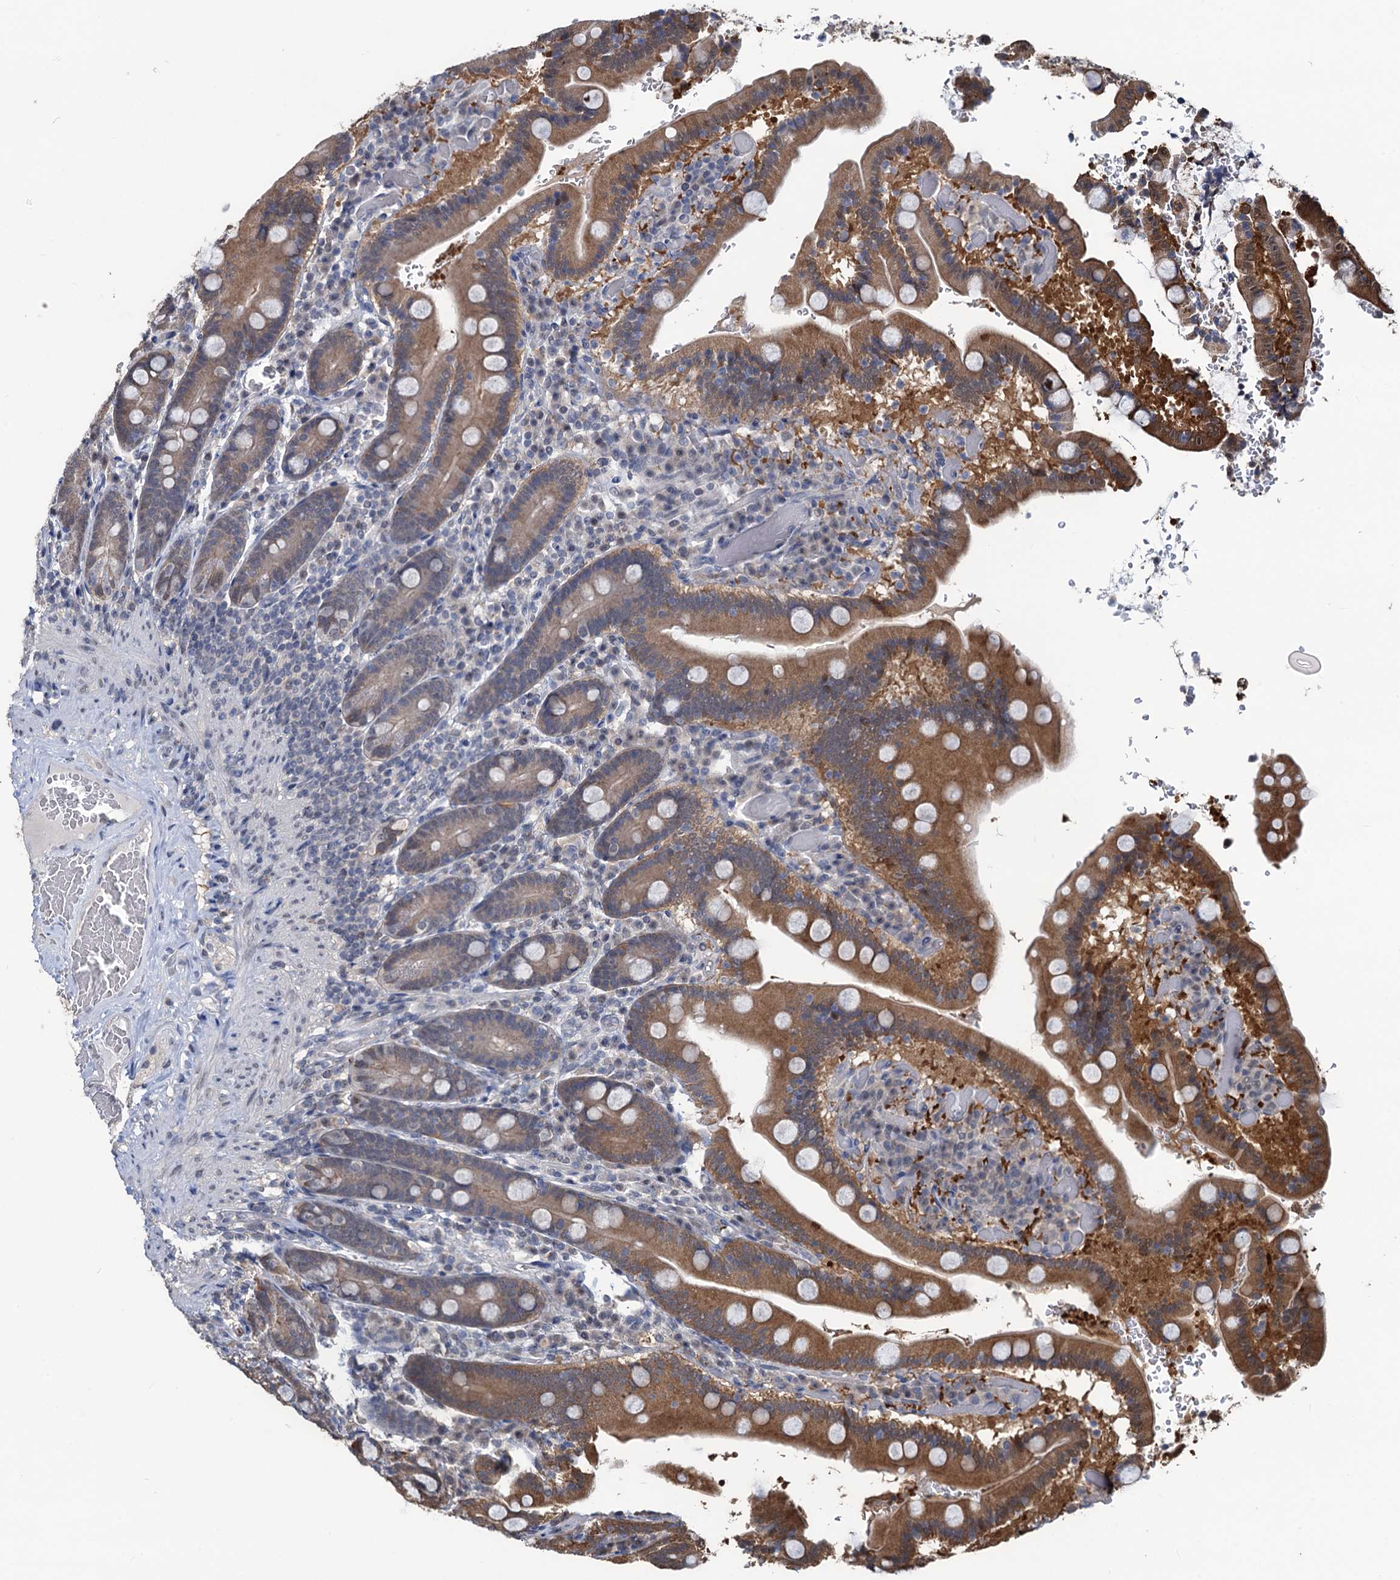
{"staining": {"intensity": "strong", "quantity": "25%-75%", "location": "cytoplasmic/membranous"}, "tissue": "duodenum", "cell_type": "Glandular cells", "image_type": "normal", "snomed": [{"axis": "morphology", "description": "Normal tissue, NOS"}, {"axis": "topography", "description": "Duodenum"}], "caption": "Brown immunohistochemical staining in benign duodenum displays strong cytoplasmic/membranous positivity in about 25%-75% of glandular cells. (Stains: DAB in brown, nuclei in blue, Microscopy: brightfield microscopy at high magnification).", "gene": "RTKN2", "patient": {"sex": "female", "age": 62}}